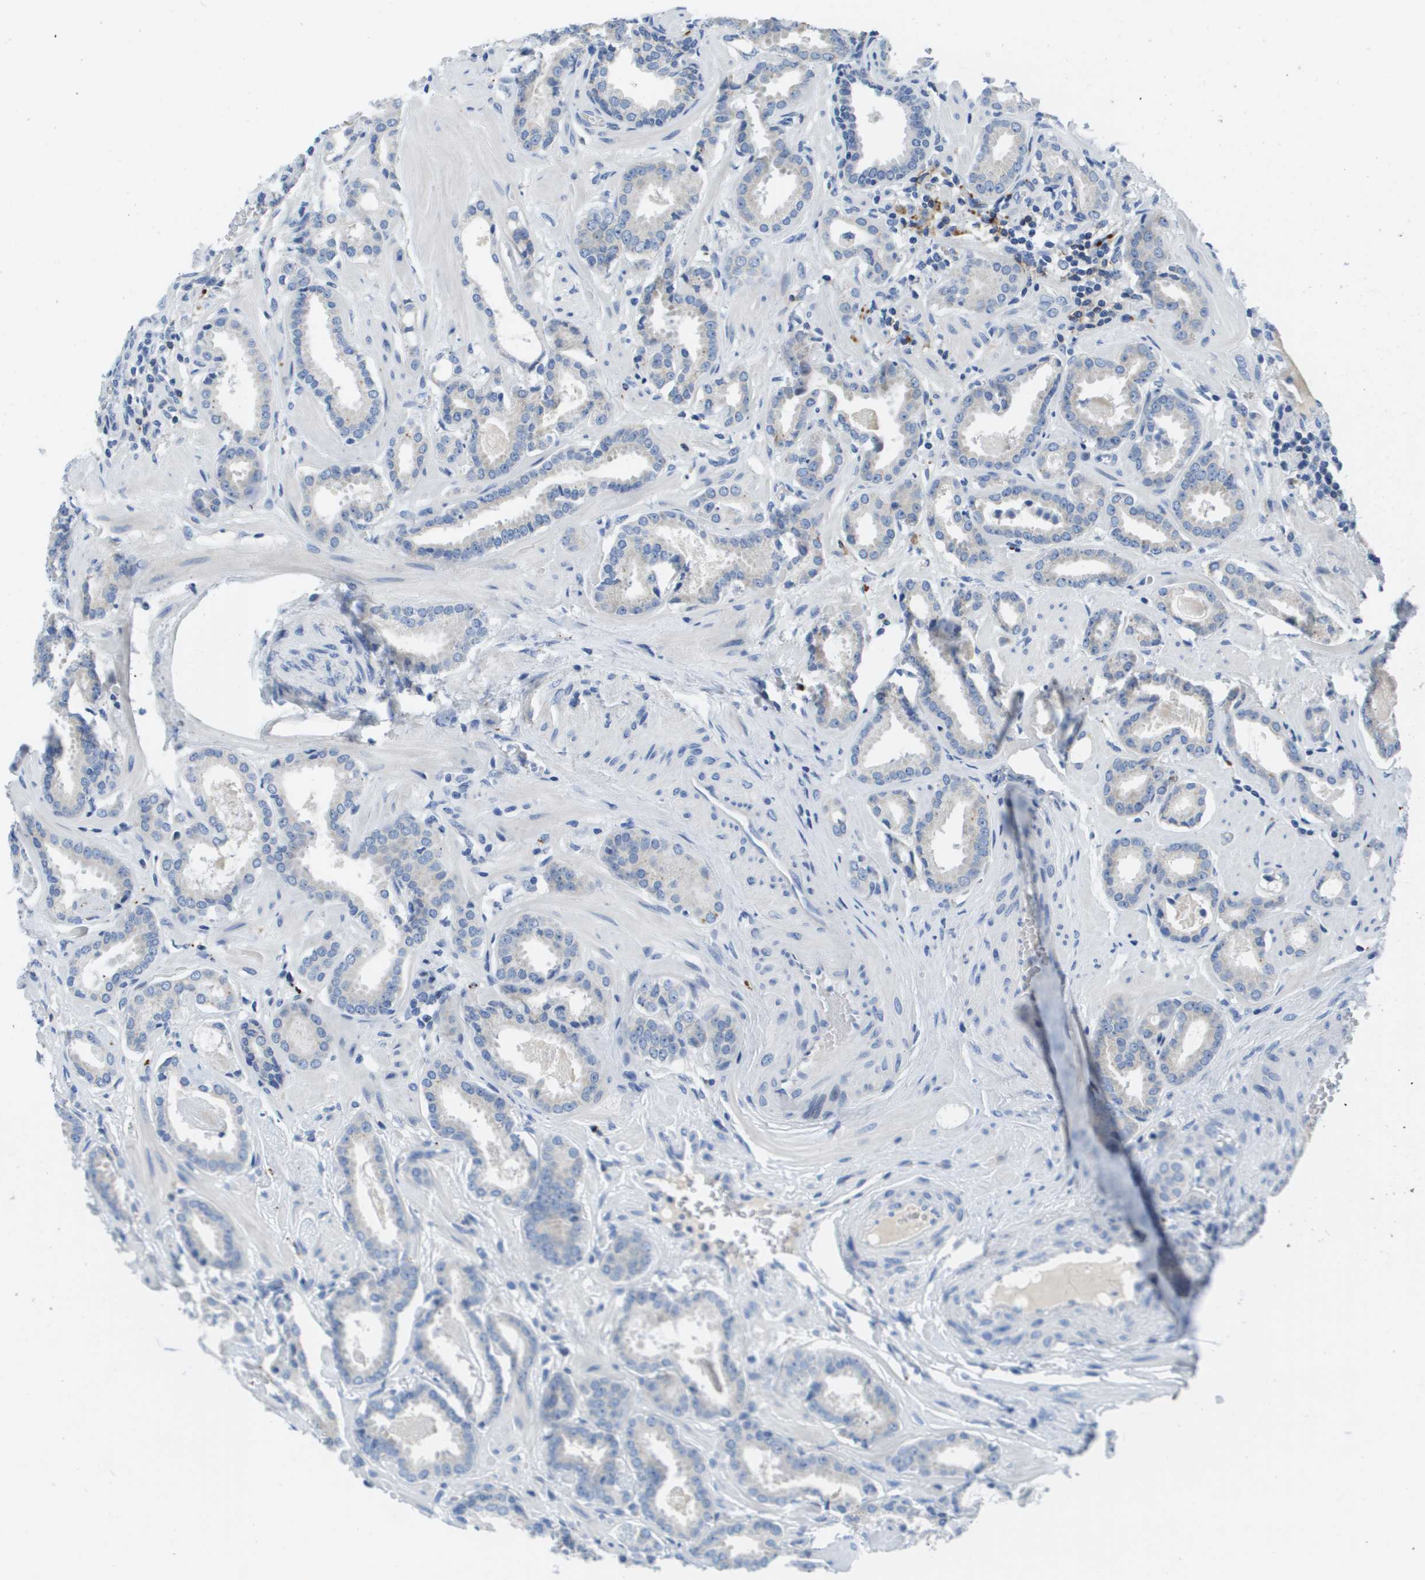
{"staining": {"intensity": "negative", "quantity": "none", "location": "none"}, "tissue": "prostate cancer", "cell_type": "Tumor cells", "image_type": "cancer", "snomed": [{"axis": "morphology", "description": "Adenocarcinoma, Low grade"}, {"axis": "topography", "description": "Prostate"}], "caption": "High magnification brightfield microscopy of prostate adenocarcinoma (low-grade) stained with DAB (brown) and counterstained with hematoxylin (blue): tumor cells show no significant expression.", "gene": "MS4A1", "patient": {"sex": "male", "age": 53}}